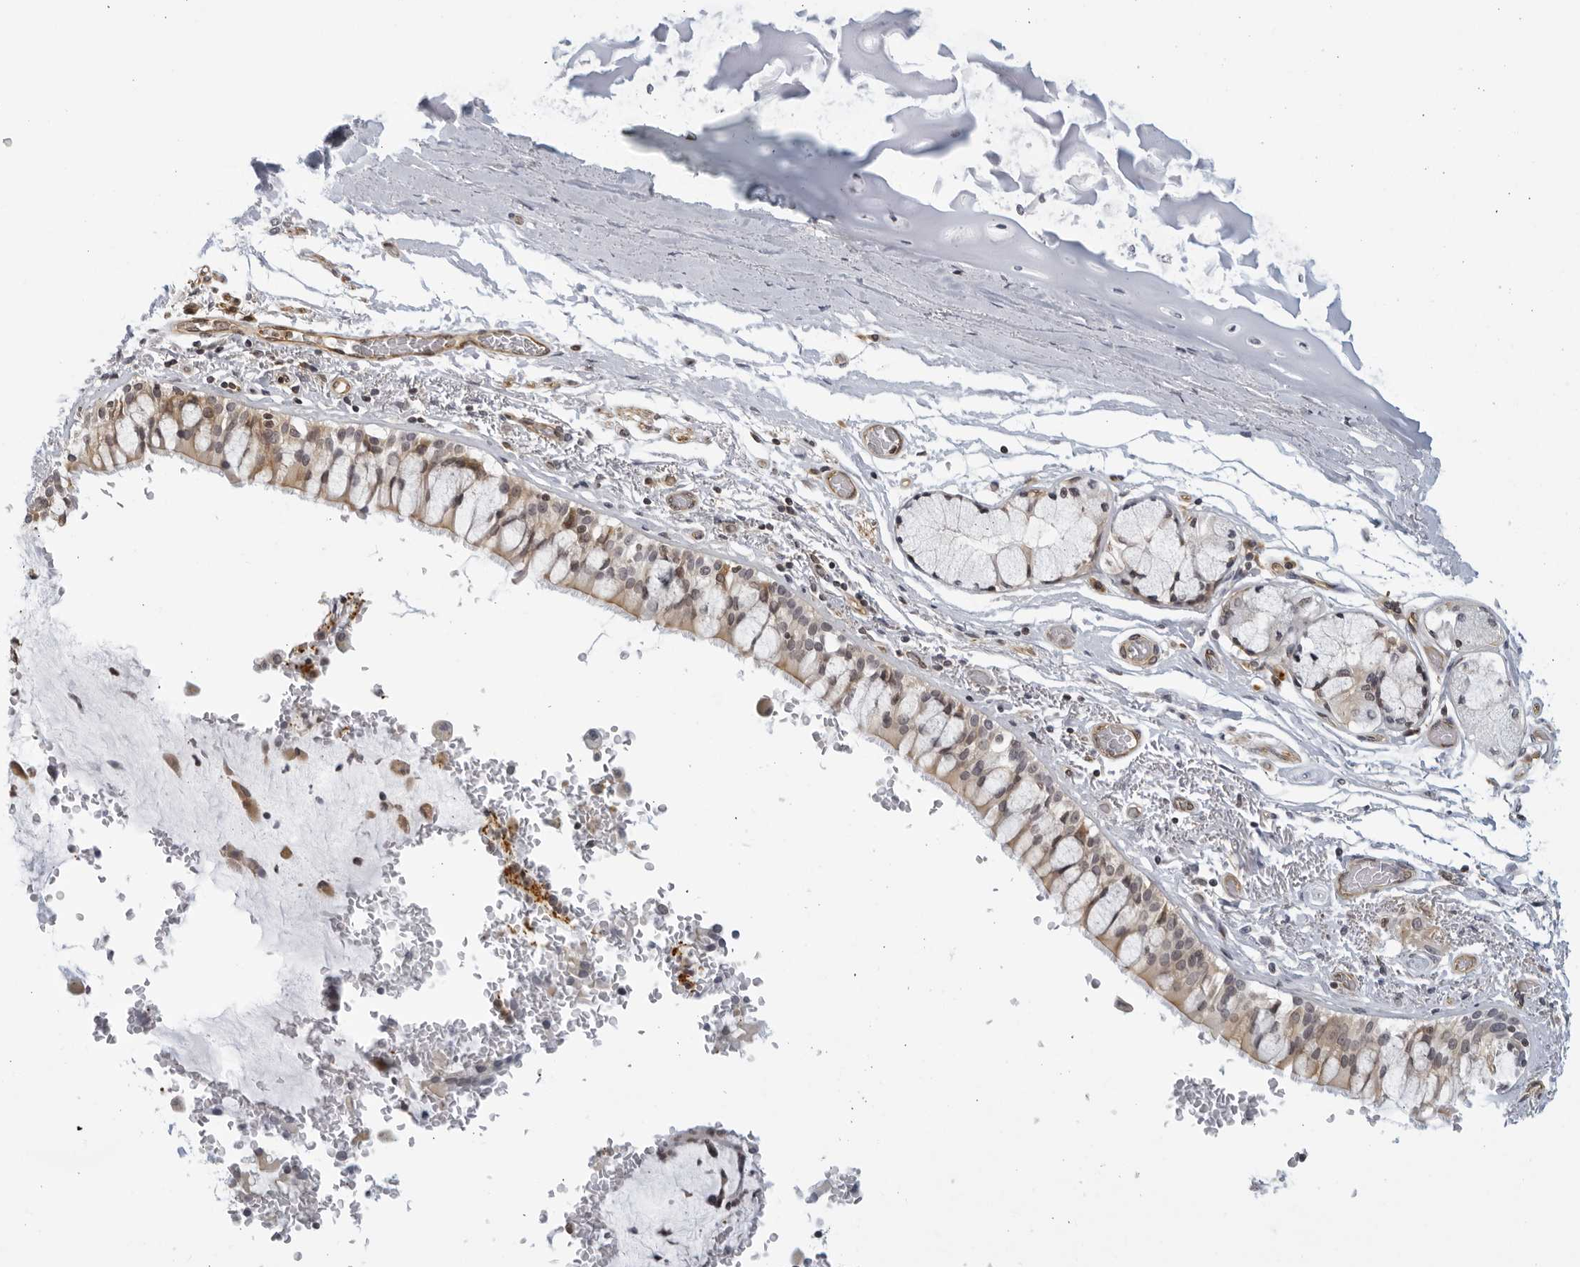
{"staining": {"intensity": "moderate", "quantity": "<25%", "location": "cytoplasmic/membranous"}, "tissue": "bronchus", "cell_type": "Respiratory epithelial cells", "image_type": "normal", "snomed": [{"axis": "morphology", "description": "Normal tissue, NOS"}, {"axis": "morphology", "description": "Inflammation, NOS"}, {"axis": "topography", "description": "Cartilage tissue"}, {"axis": "topography", "description": "Bronchus"}, {"axis": "topography", "description": "Lung"}], "caption": "Protein analysis of unremarkable bronchus displays moderate cytoplasmic/membranous positivity in approximately <25% of respiratory epithelial cells.", "gene": "SERTAD4", "patient": {"sex": "female", "age": 64}}